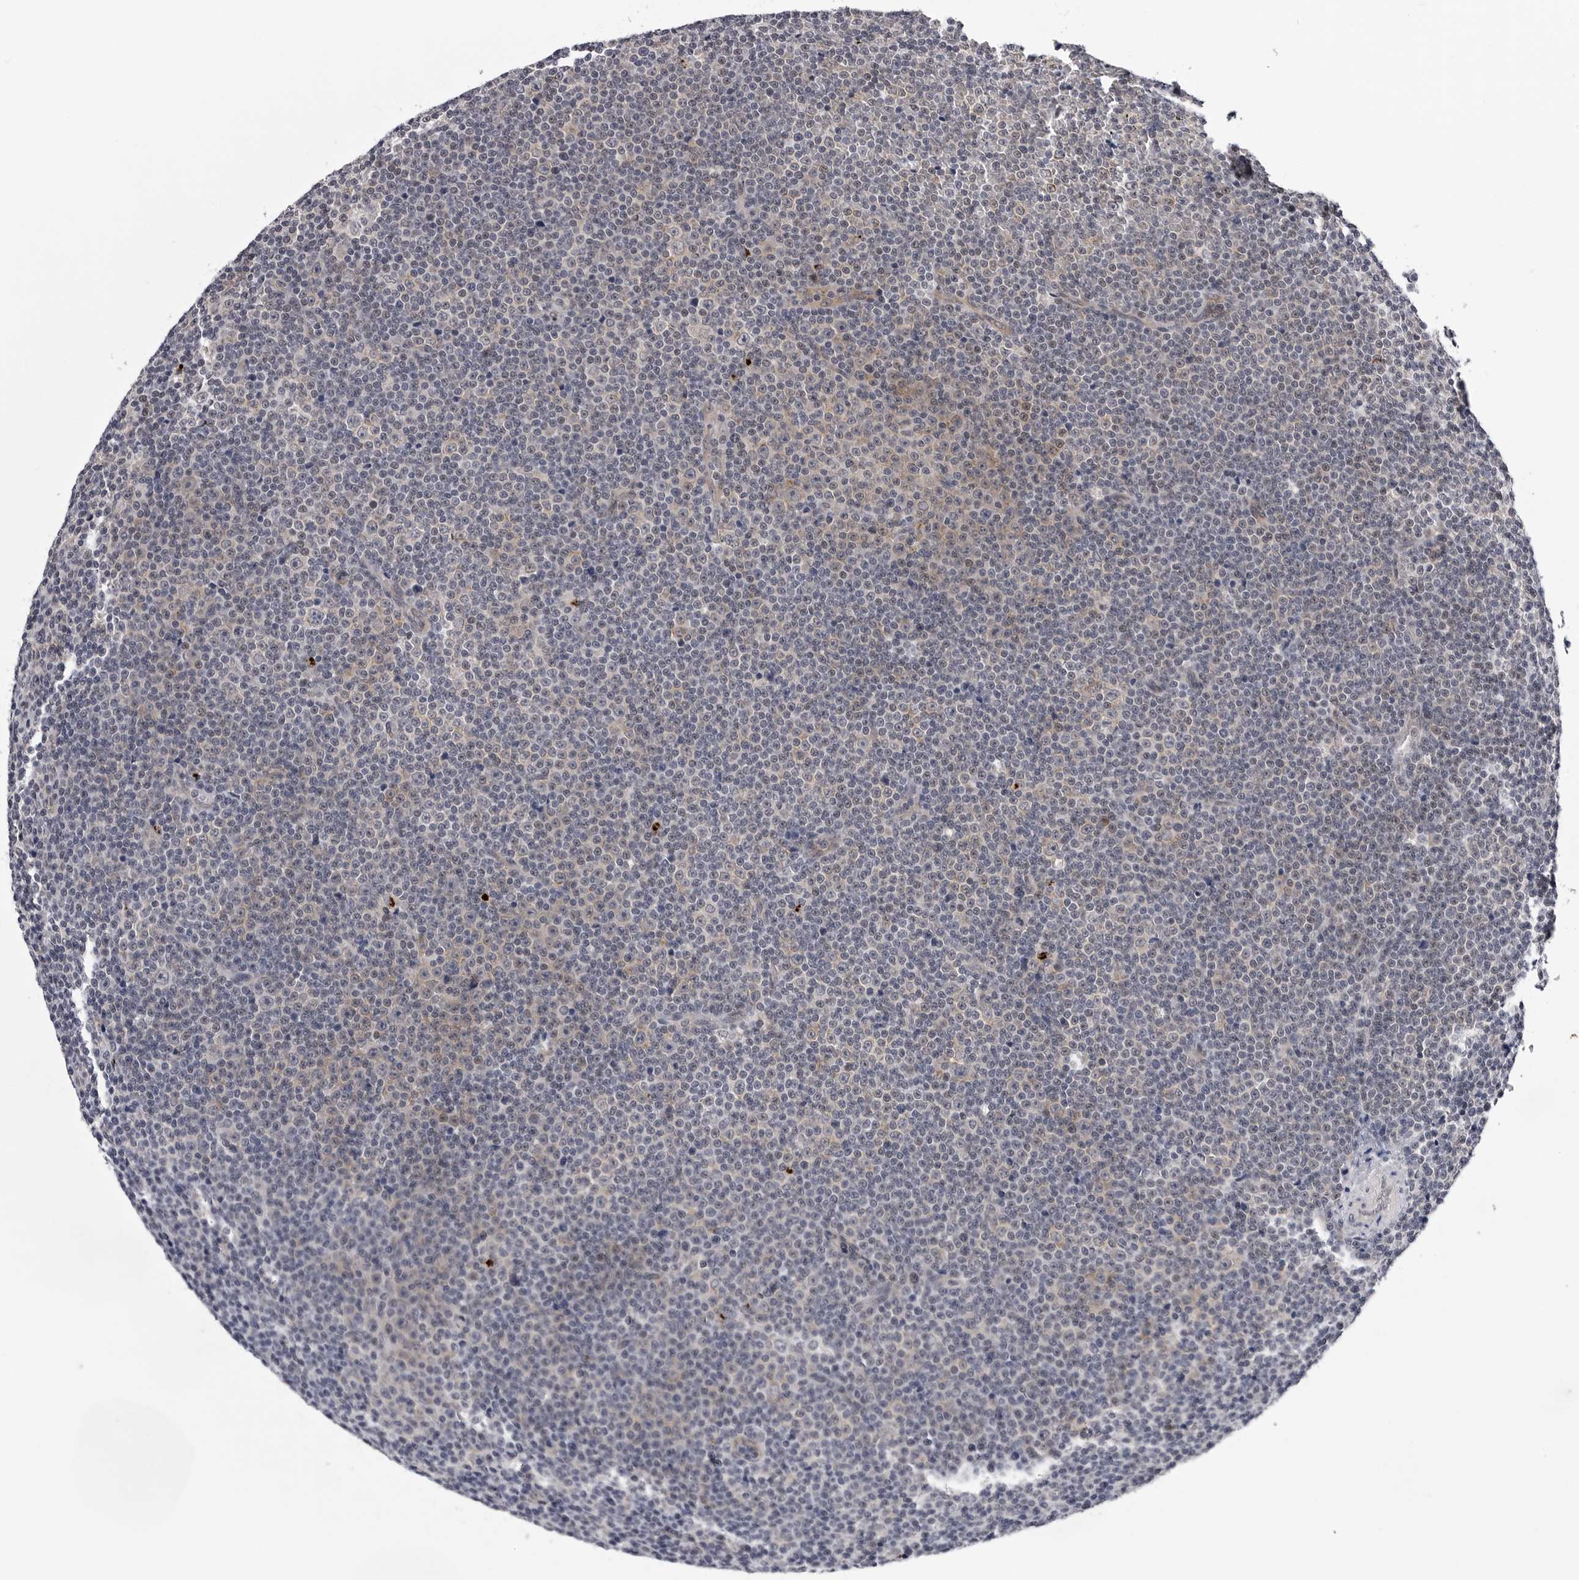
{"staining": {"intensity": "negative", "quantity": "none", "location": "none"}, "tissue": "lymphoma", "cell_type": "Tumor cells", "image_type": "cancer", "snomed": [{"axis": "morphology", "description": "Malignant lymphoma, non-Hodgkin's type, Low grade"}, {"axis": "topography", "description": "Lymph node"}], "caption": "Immunohistochemistry (IHC) photomicrograph of neoplastic tissue: low-grade malignant lymphoma, non-Hodgkin's type stained with DAB reveals no significant protein staining in tumor cells.", "gene": "KIAA1614", "patient": {"sex": "female", "age": 67}}